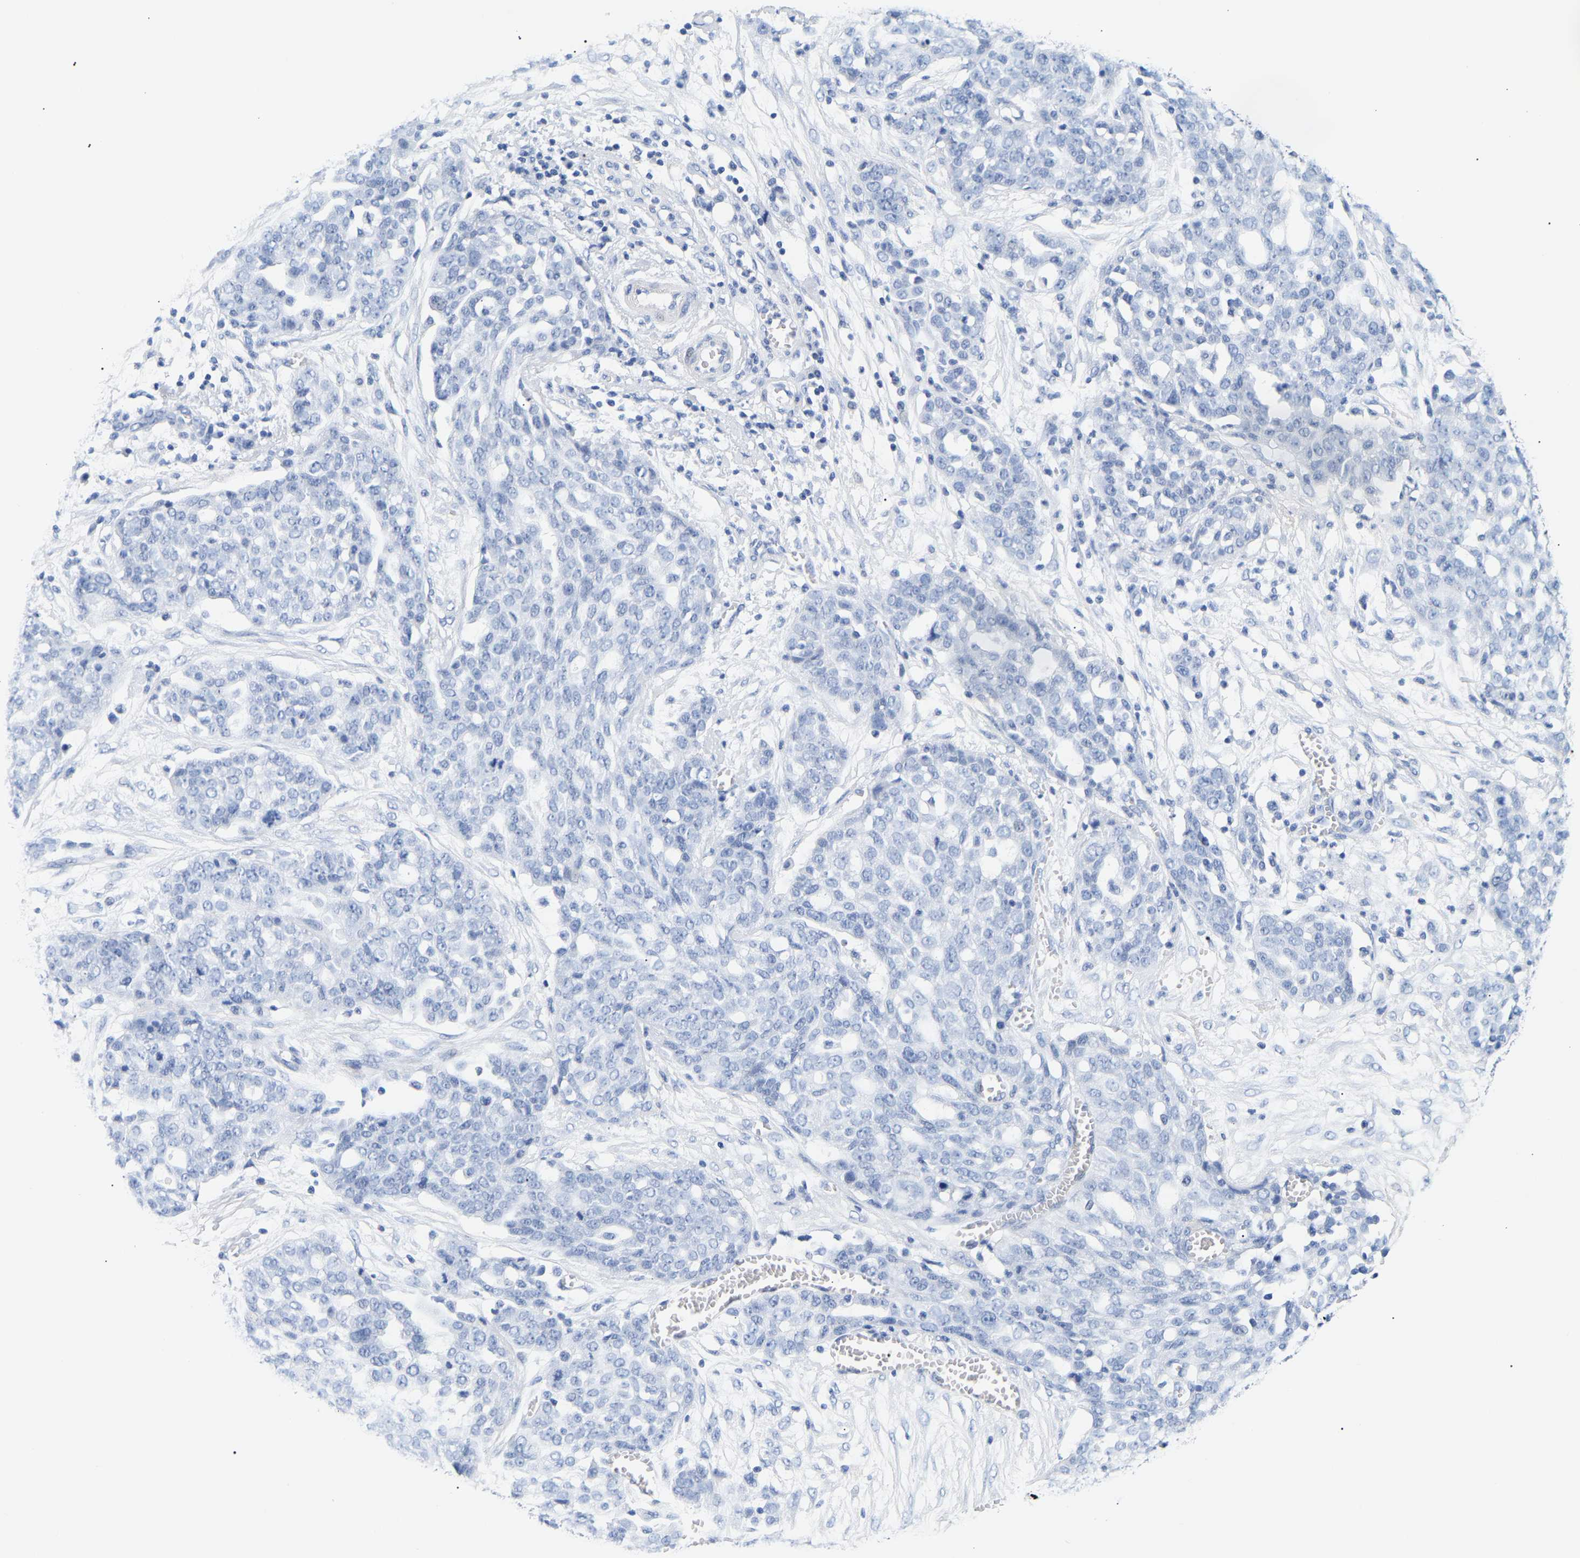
{"staining": {"intensity": "negative", "quantity": "none", "location": "none"}, "tissue": "ovarian cancer", "cell_type": "Tumor cells", "image_type": "cancer", "snomed": [{"axis": "morphology", "description": "Cystadenocarcinoma, serous, NOS"}, {"axis": "topography", "description": "Soft tissue"}, {"axis": "topography", "description": "Ovary"}], "caption": "An IHC micrograph of serous cystadenocarcinoma (ovarian) is shown. There is no staining in tumor cells of serous cystadenocarcinoma (ovarian).", "gene": "SPINK2", "patient": {"sex": "female", "age": 57}}